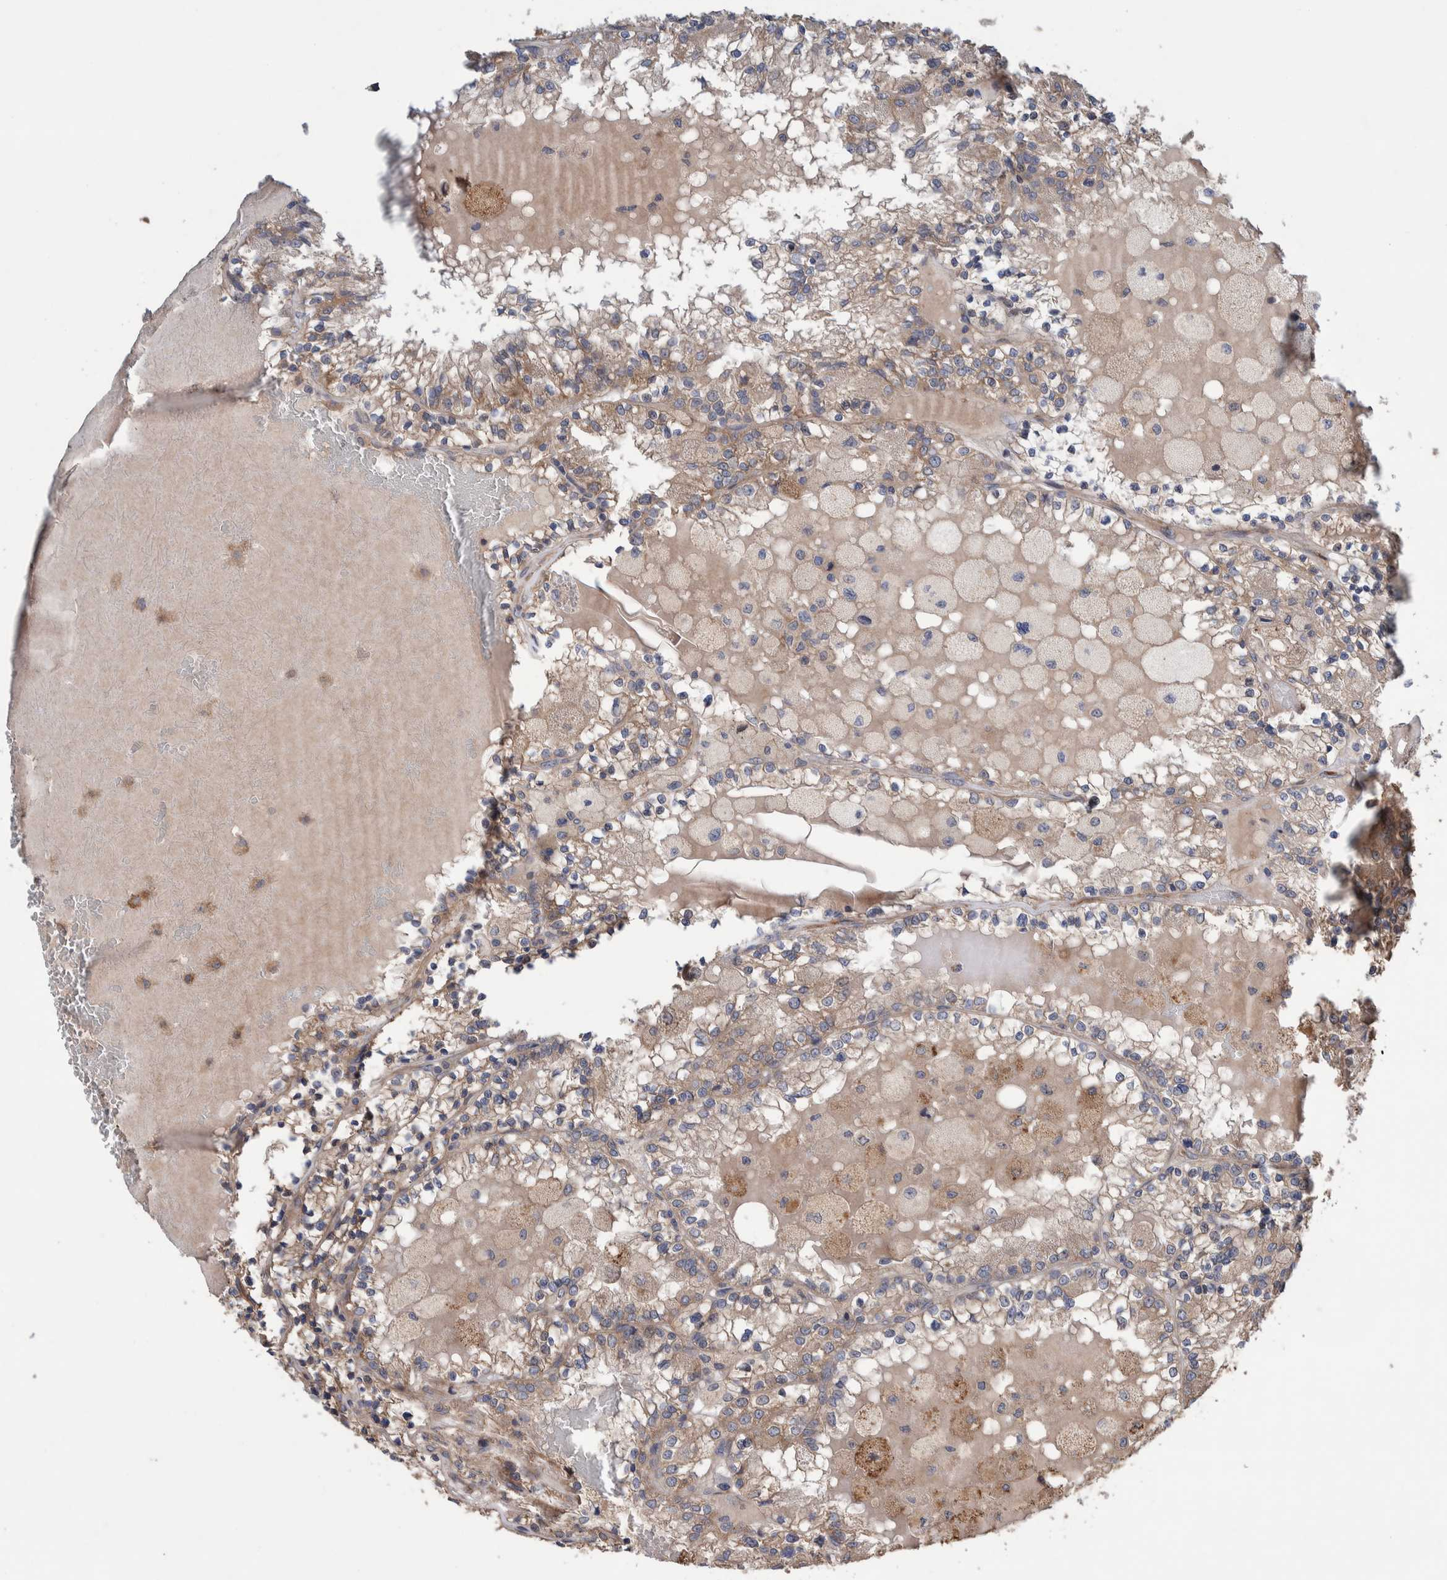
{"staining": {"intensity": "weak", "quantity": ">75%", "location": "cytoplasmic/membranous"}, "tissue": "renal cancer", "cell_type": "Tumor cells", "image_type": "cancer", "snomed": [{"axis": "morphology", "description": "Adenocarcinoma, NOS"}, {"axis": "topography", "description": "Kidney"}], "caption": "Tumor cells demonstrate low levels of weak cytoplasmic/membranous positivity in approximately >75% of cells in renal cancer. The staining was performed using DAB, with brown indicating positive protein expression. Nuclei are stained blue with hematoxylin.", "gene": "PIK3R6", "patient": {"sex": "female", "age": 56}}